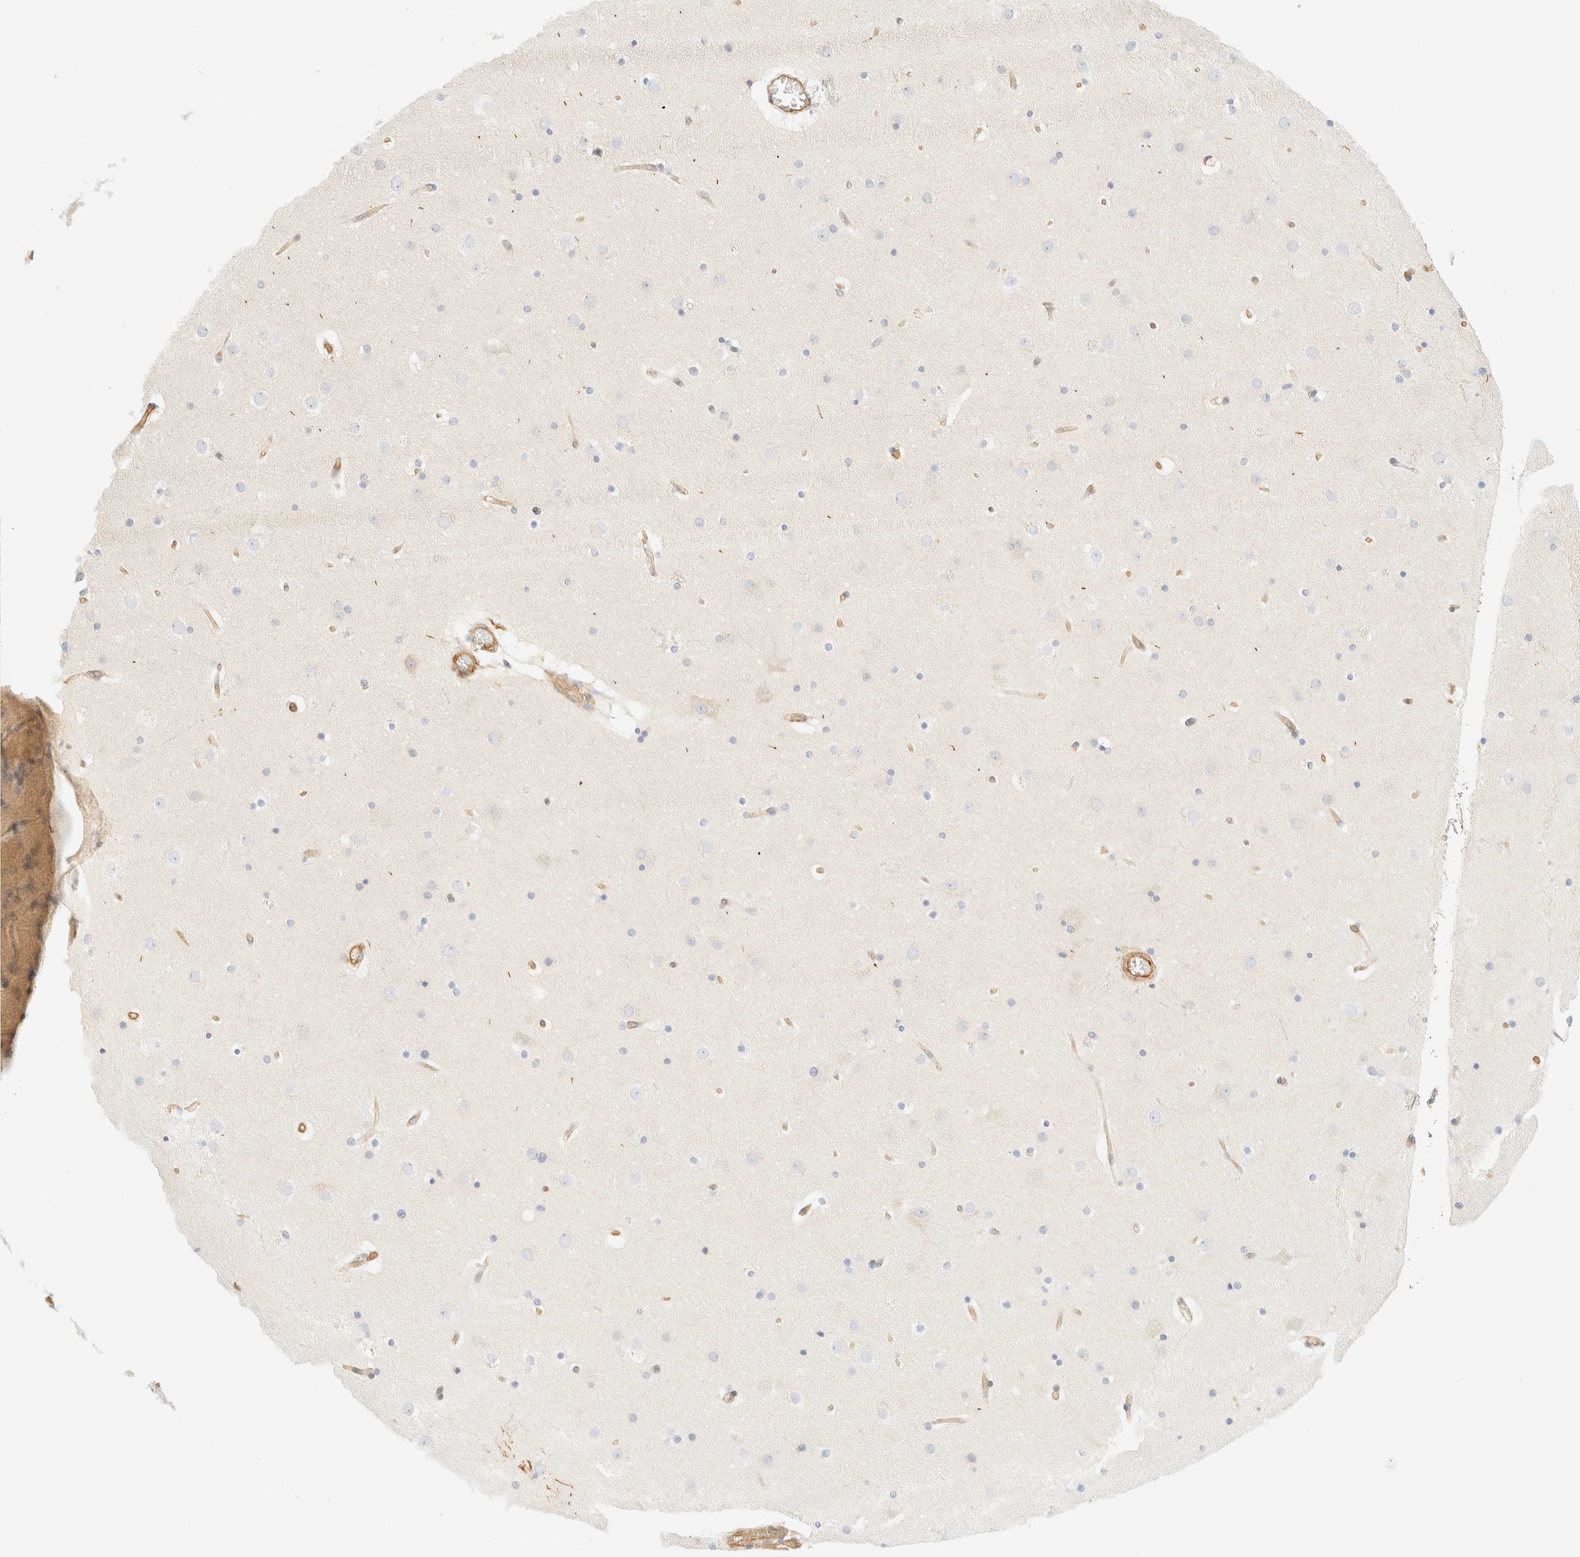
{"staining": {"intensity": "moderate", "quantity": ">75%", "location": "cytoplasmic/membranous"}, "tissue": "cerebral cortex", "cell_type": "Endothelial cells", "image_type": "normal", "snomed": [{"axis": "morphology", "description": "Normal tissue, NOS"}, {"axis": "topography", "description": "Cerebral cortex"}], "caption": "This micrograph shows benign cerebral cortex stained with immunohistochemistry to label a protein in brown. The cytoplasmic/membranous of endothelial cells show moderate positivity for the protein. Nuclei are counter-stained blue.", "gene": "OTOP2", "patient": {"sex": "male", "age": 57}}